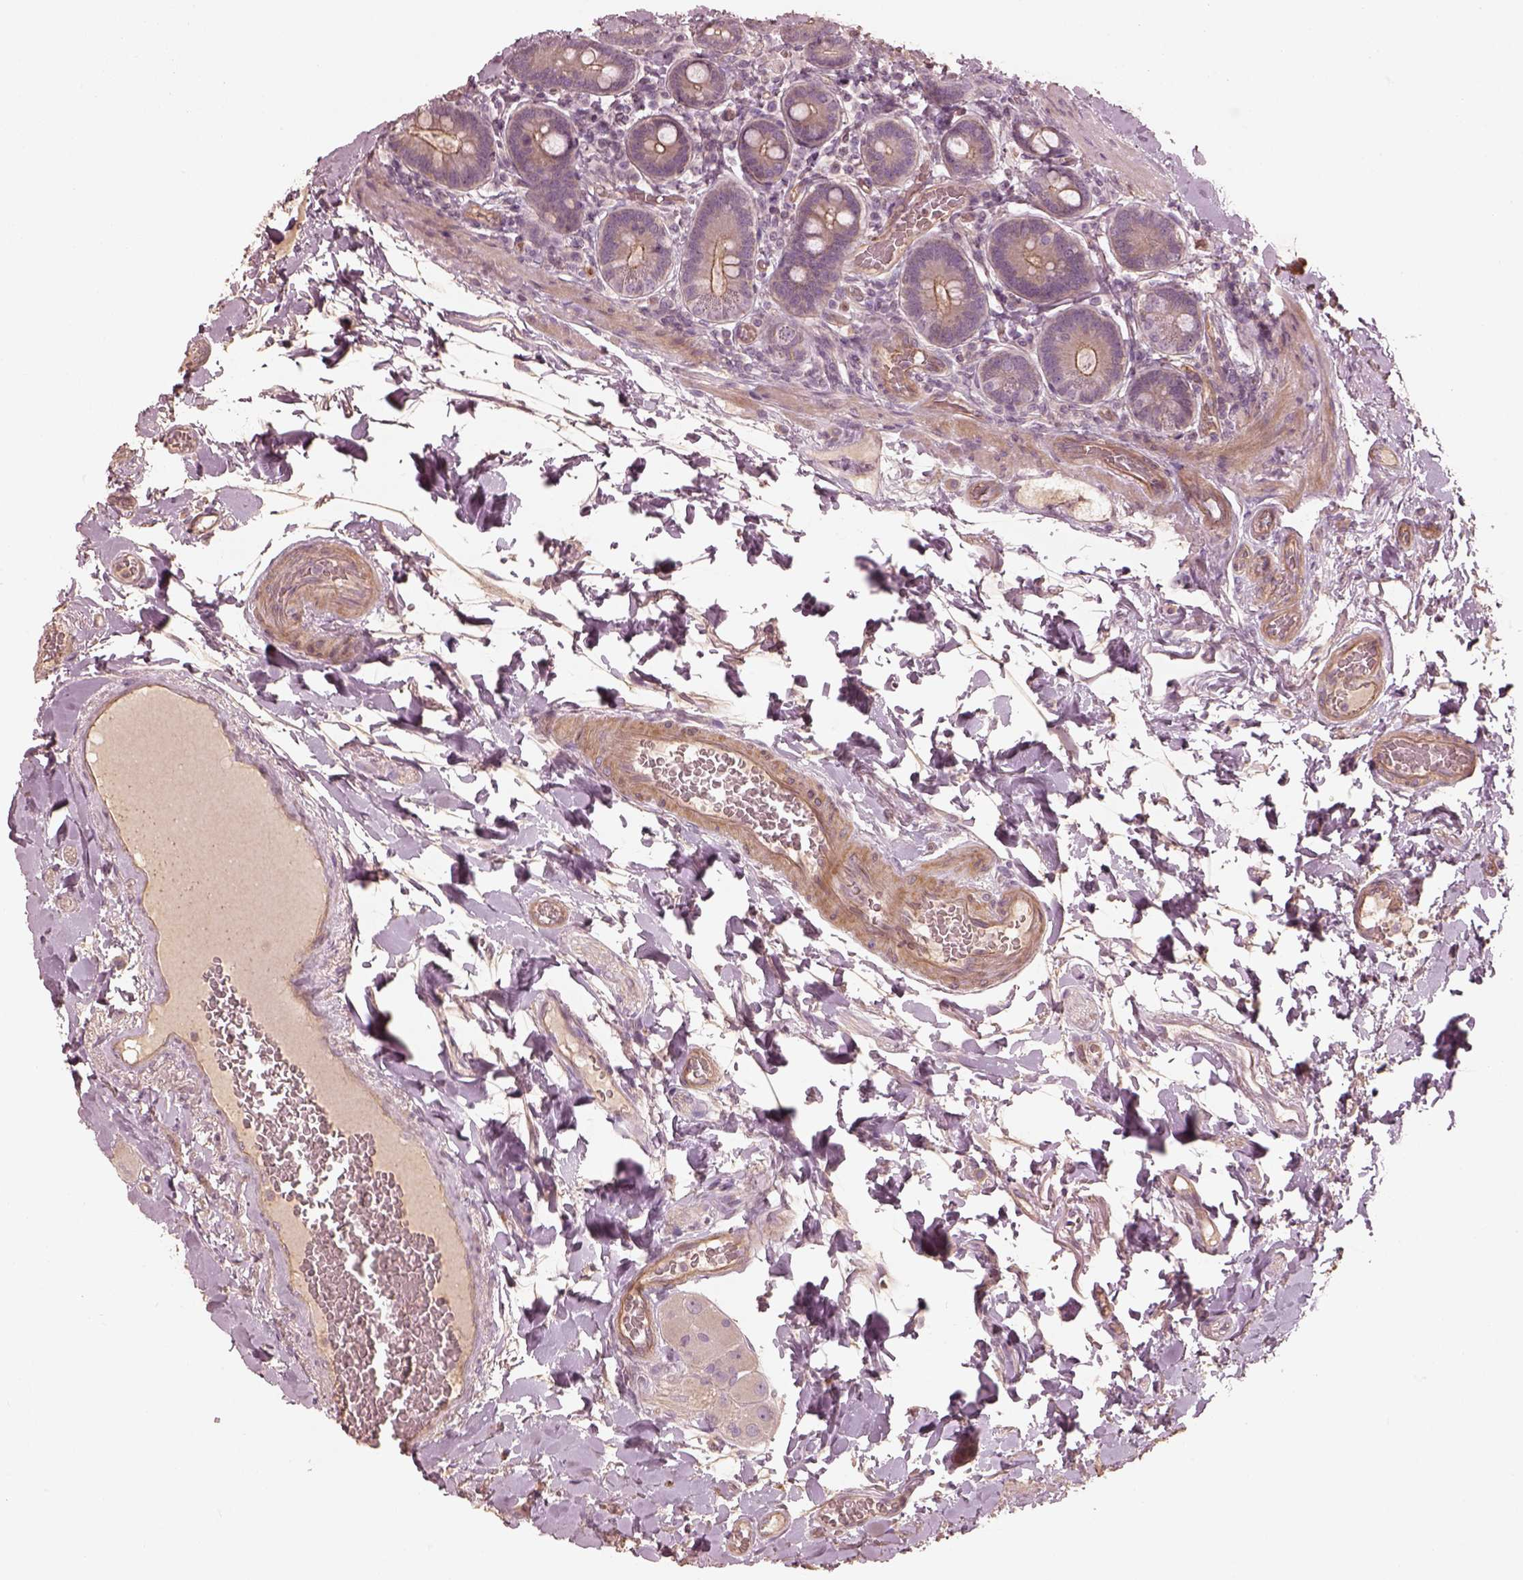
{"staining": {"intensity": "moderate", "quantity": ">75%", "location": "cytoplasmic/membranous"}, "tissue": "duodenum", "cell_type": "Glandular cells", "image_type": "normal", "snomed": [{"axis": "morphology", "description": "Normal tissue, NOS"}, {"axis": "topography", "description": "Duodenum"}], "caption": "High-power microscopy captured an IHC micrograph of normal duodenum, revealing moderate cytoplasmic/membranous positivity in approximately >75% of glandular cells. The protein of interest is shown in brown color, while the nuclei are stained blue.", "gene": "OTOGL", "patient": {"sex": "female", "age": 62}}